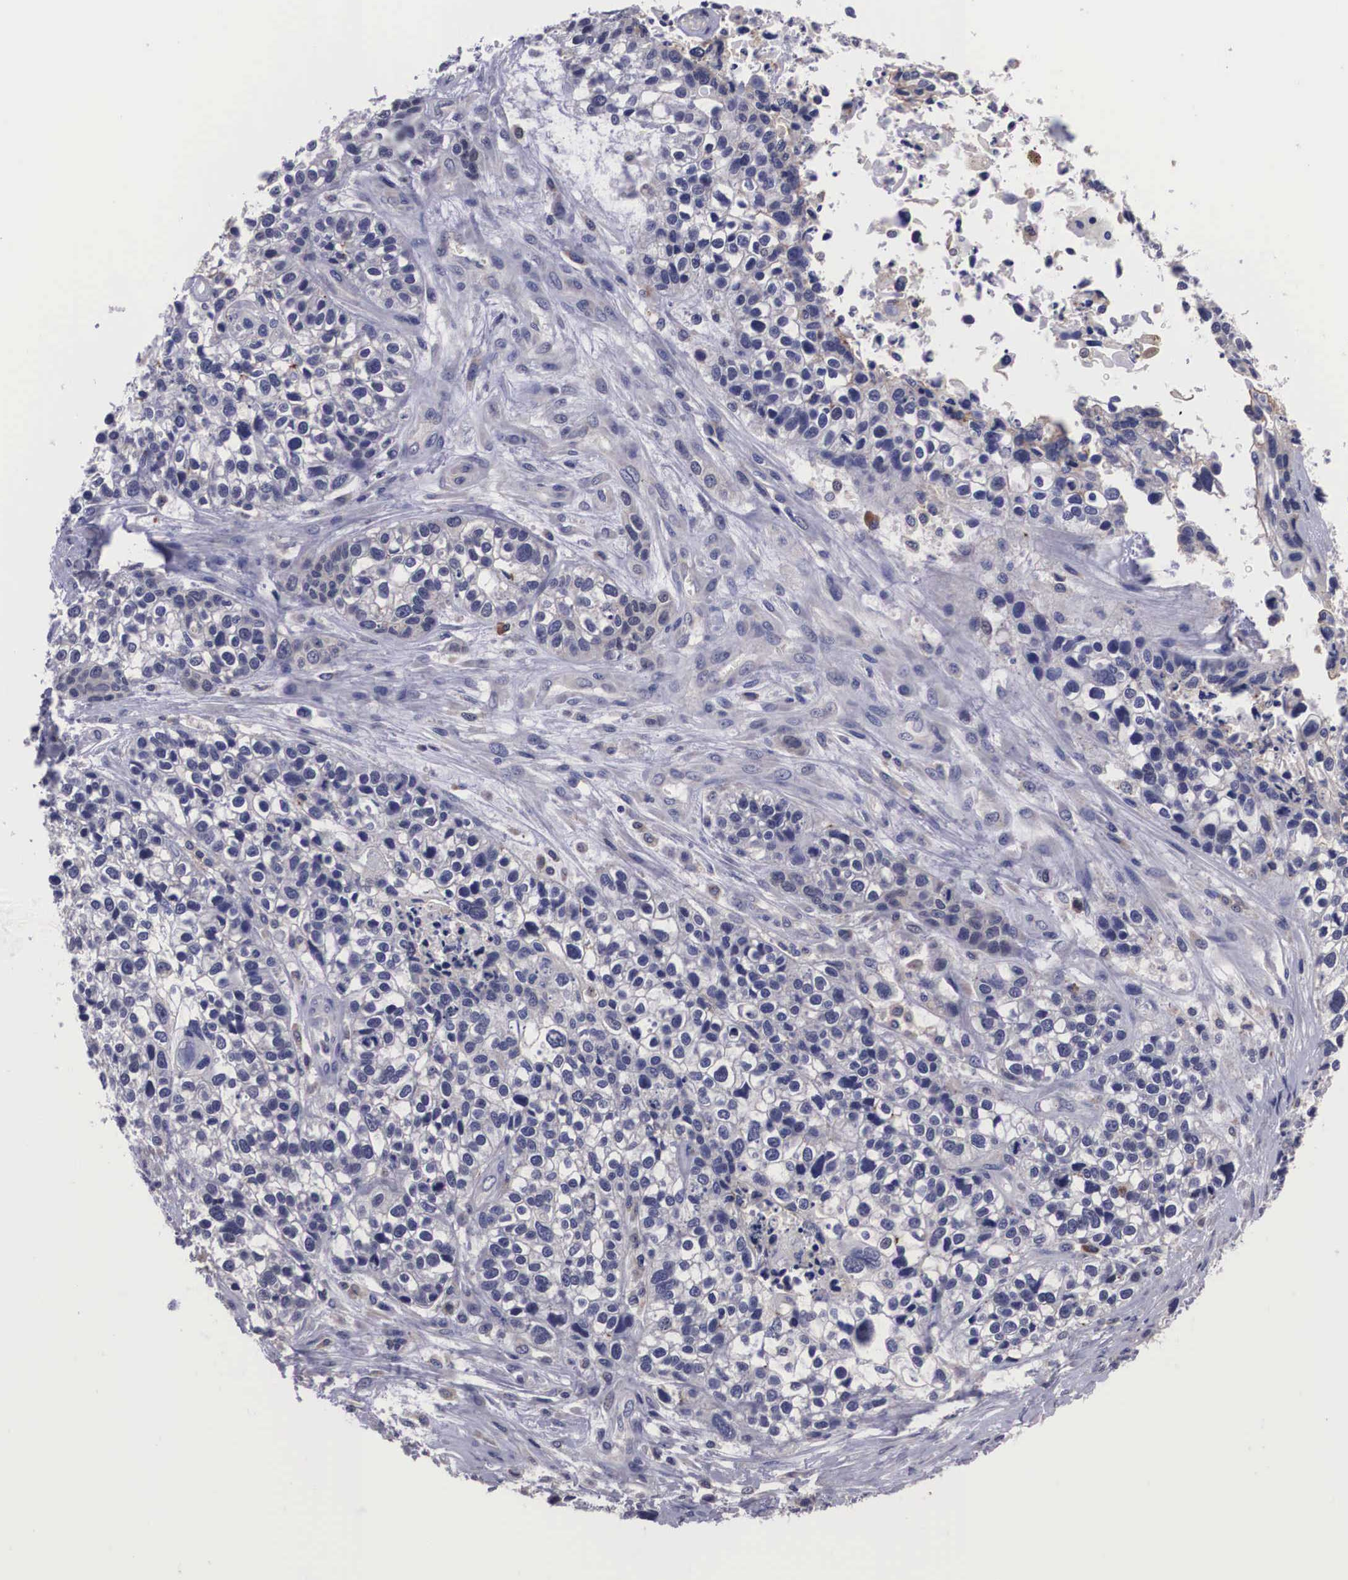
{"staining": {"intensity": "weak", "quantity": "<25%", "location": "cytoplasmic/membranous"}, "tissue": "lung cancer", "cell_type": "Tumor cells", "image_type": "cancer", "snomed": [{"axis": "morphology", "description": "Squamous cell carcinoma, NOS"}, {"axis": "topography", "description": "Lymph node"}, {"axis": "topography", "description": "Lung"}], "caption": "An immunohistochemistry photomicrograph of lung cancer is shown. There is no staining in tumor cells of lung cancer.", "gene": "CRELD2", "patient": {"sex": "male", "age": 74}}